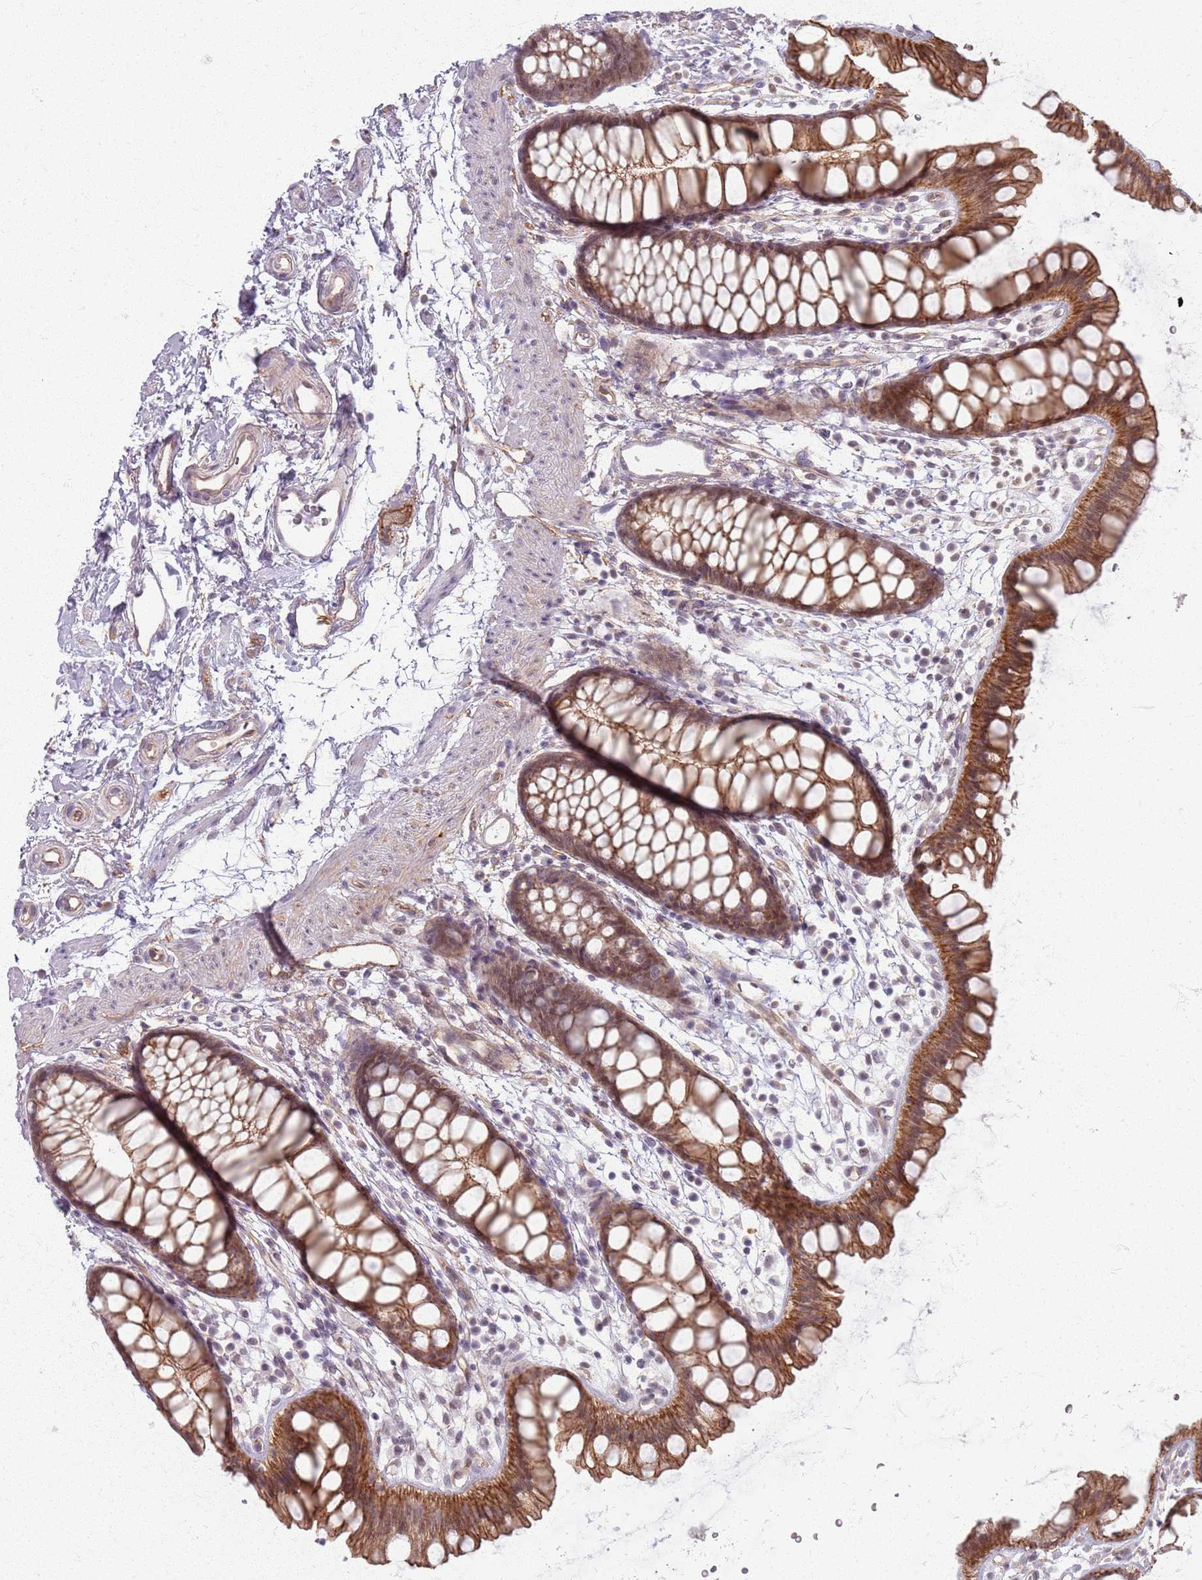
{"staining": {"intensity": "strong", "quantity": ">75%", "location": "cytoplasmic/membranous"}, "tissue": "rectum", "cell_type": "Glandular cells", "image_type": "normal", "snomed": [{"axis": "morphology", "description": "Normal tissue, NOS"}, {"axis": "topography", "description": "Rectum"}], "caption": "An image showing strong cytoplasmic/membranous expression in about >75% of glandular cells in normal rectum, as visualized by brown immunohistochemical staining.", "gene": "KCNA5", "patient": {"sex": "female", "age": 65}}